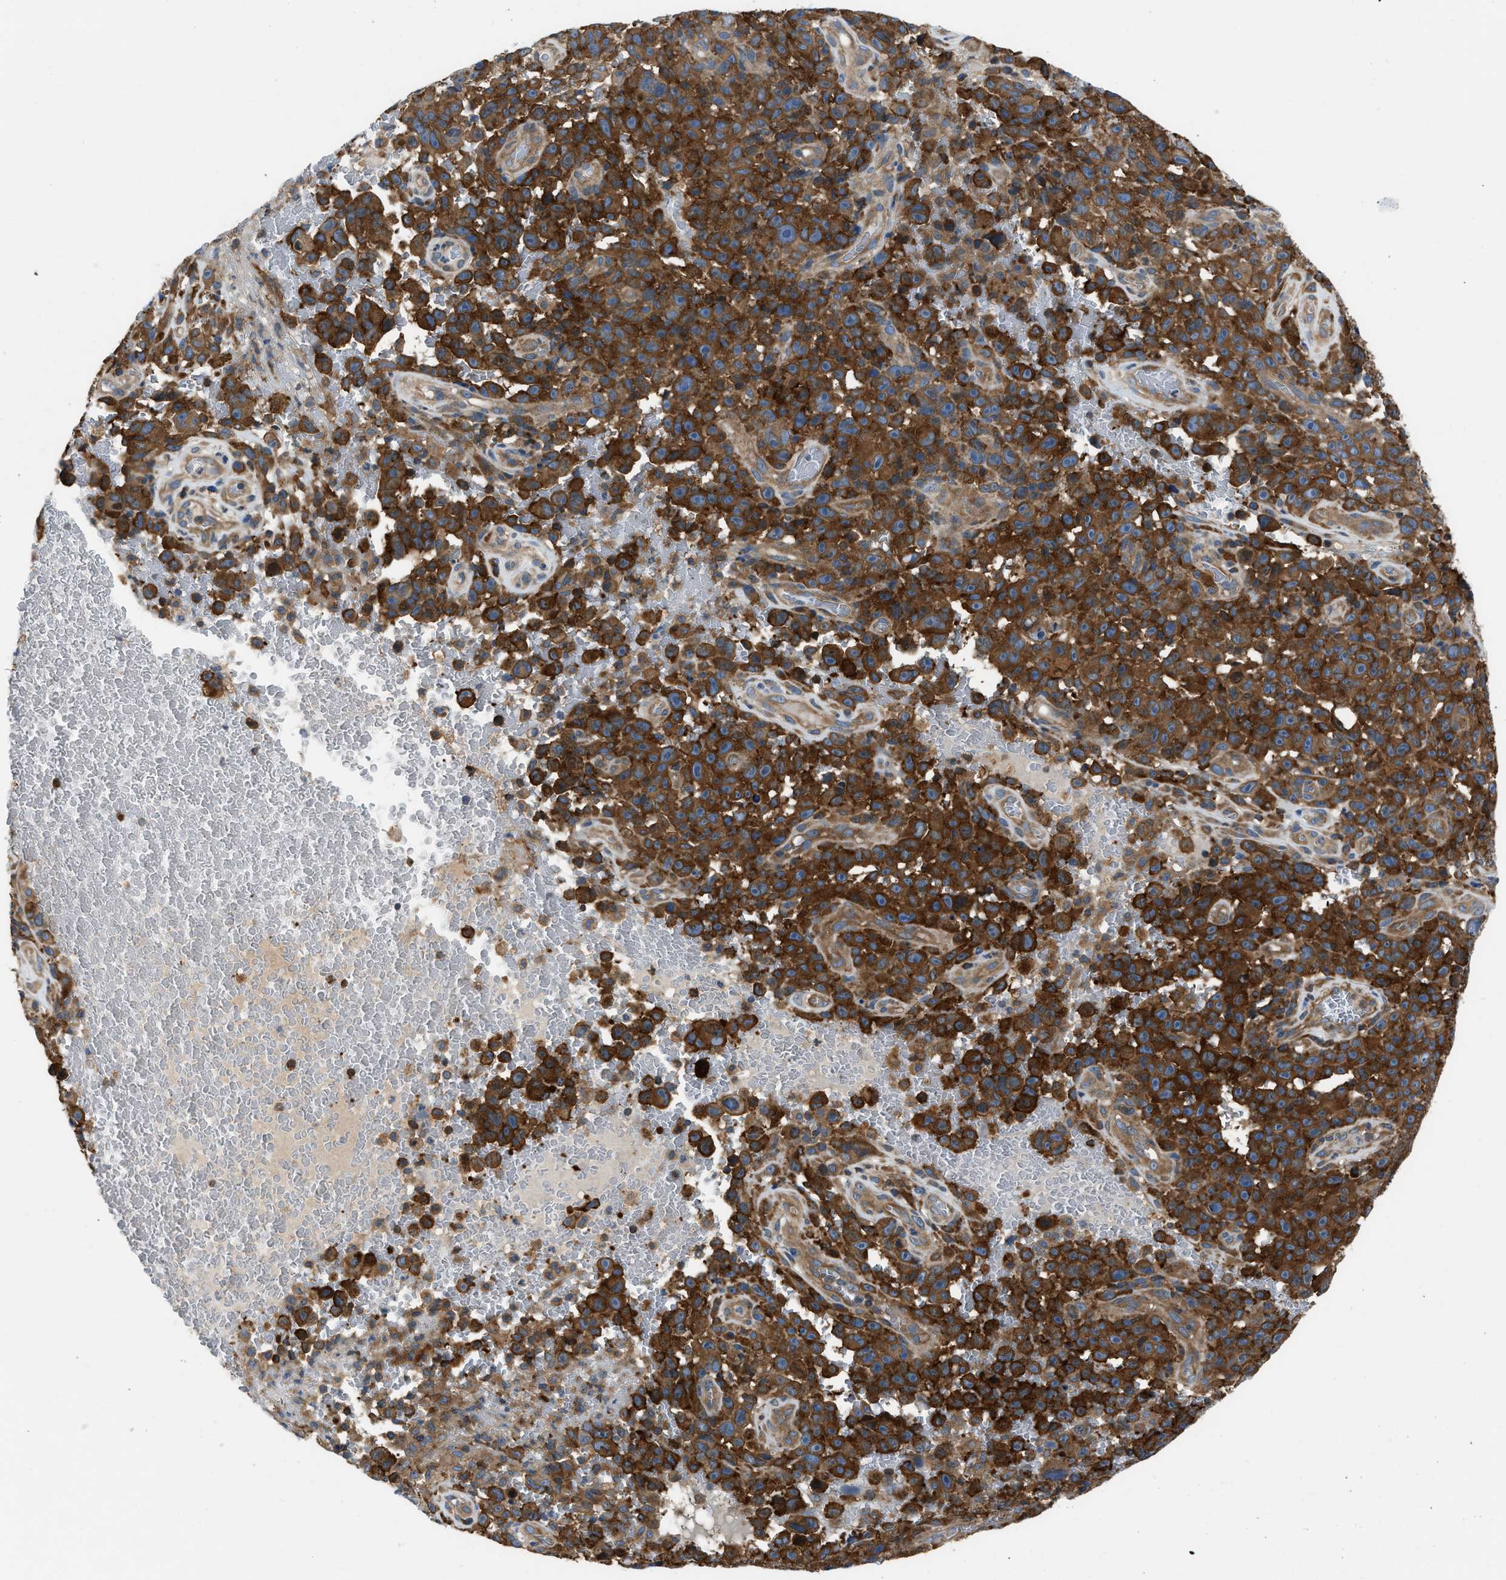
{"staining": {"intensity": "strong", "quantity": ">75%", "location": "cytoplasmic/membranous"}, "tissue": "melanoma", "cell_type": "Tumor cells", "image_type": "cancer", "snomed": [{"axis": "morphology", "description": "Malignant melanoma, NOS"}, {"axis": "topography", "description": "Skin"}], "caption": "Immunohistochemical staining of human malignant melanoma reveals high levels of strong cytoplasmic/membranous protein positivity in about >75% of tumor cells.", "gene": "YARS1", "patient": {"sex": "female", "age": 82}}